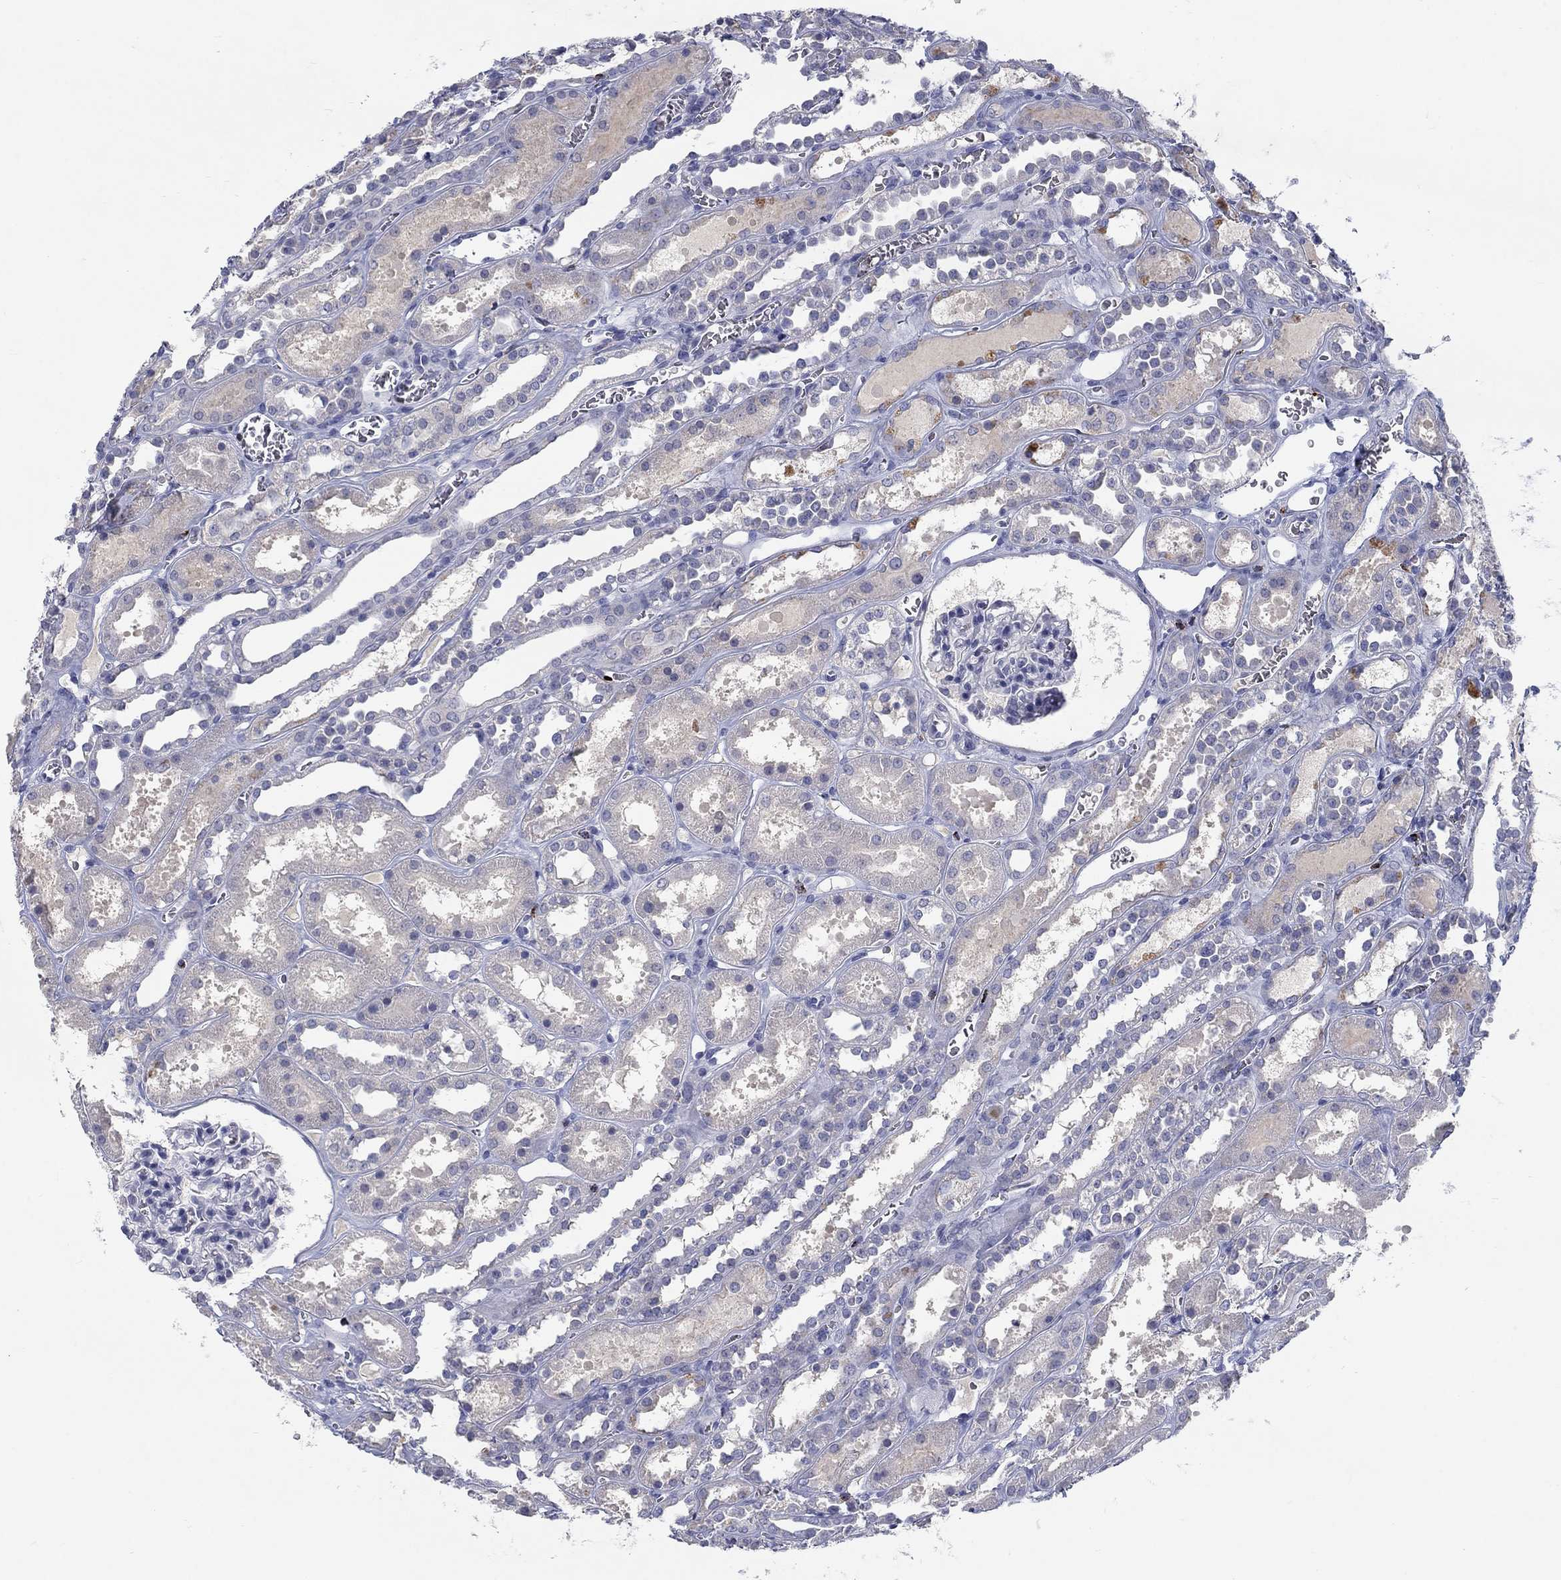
{"staining": {"intensity": "negative", "quantity": "none", "location": "none"}, "tissue": "kidney", "cell_type": "Cells in glomeruli", "image_type": "normal", "snomed": [{"axis": "morphology", "description": "Normal tissue, NOS"}, {"axis": "topography", "description": "Kidney"}], "caption": "This is an immunohistochemistry histopathology image of benign human kidney. There is no positivity in cells in glomeruli.", "gene": "GZMA", "patient": {"sex": "female", "age": 41}}